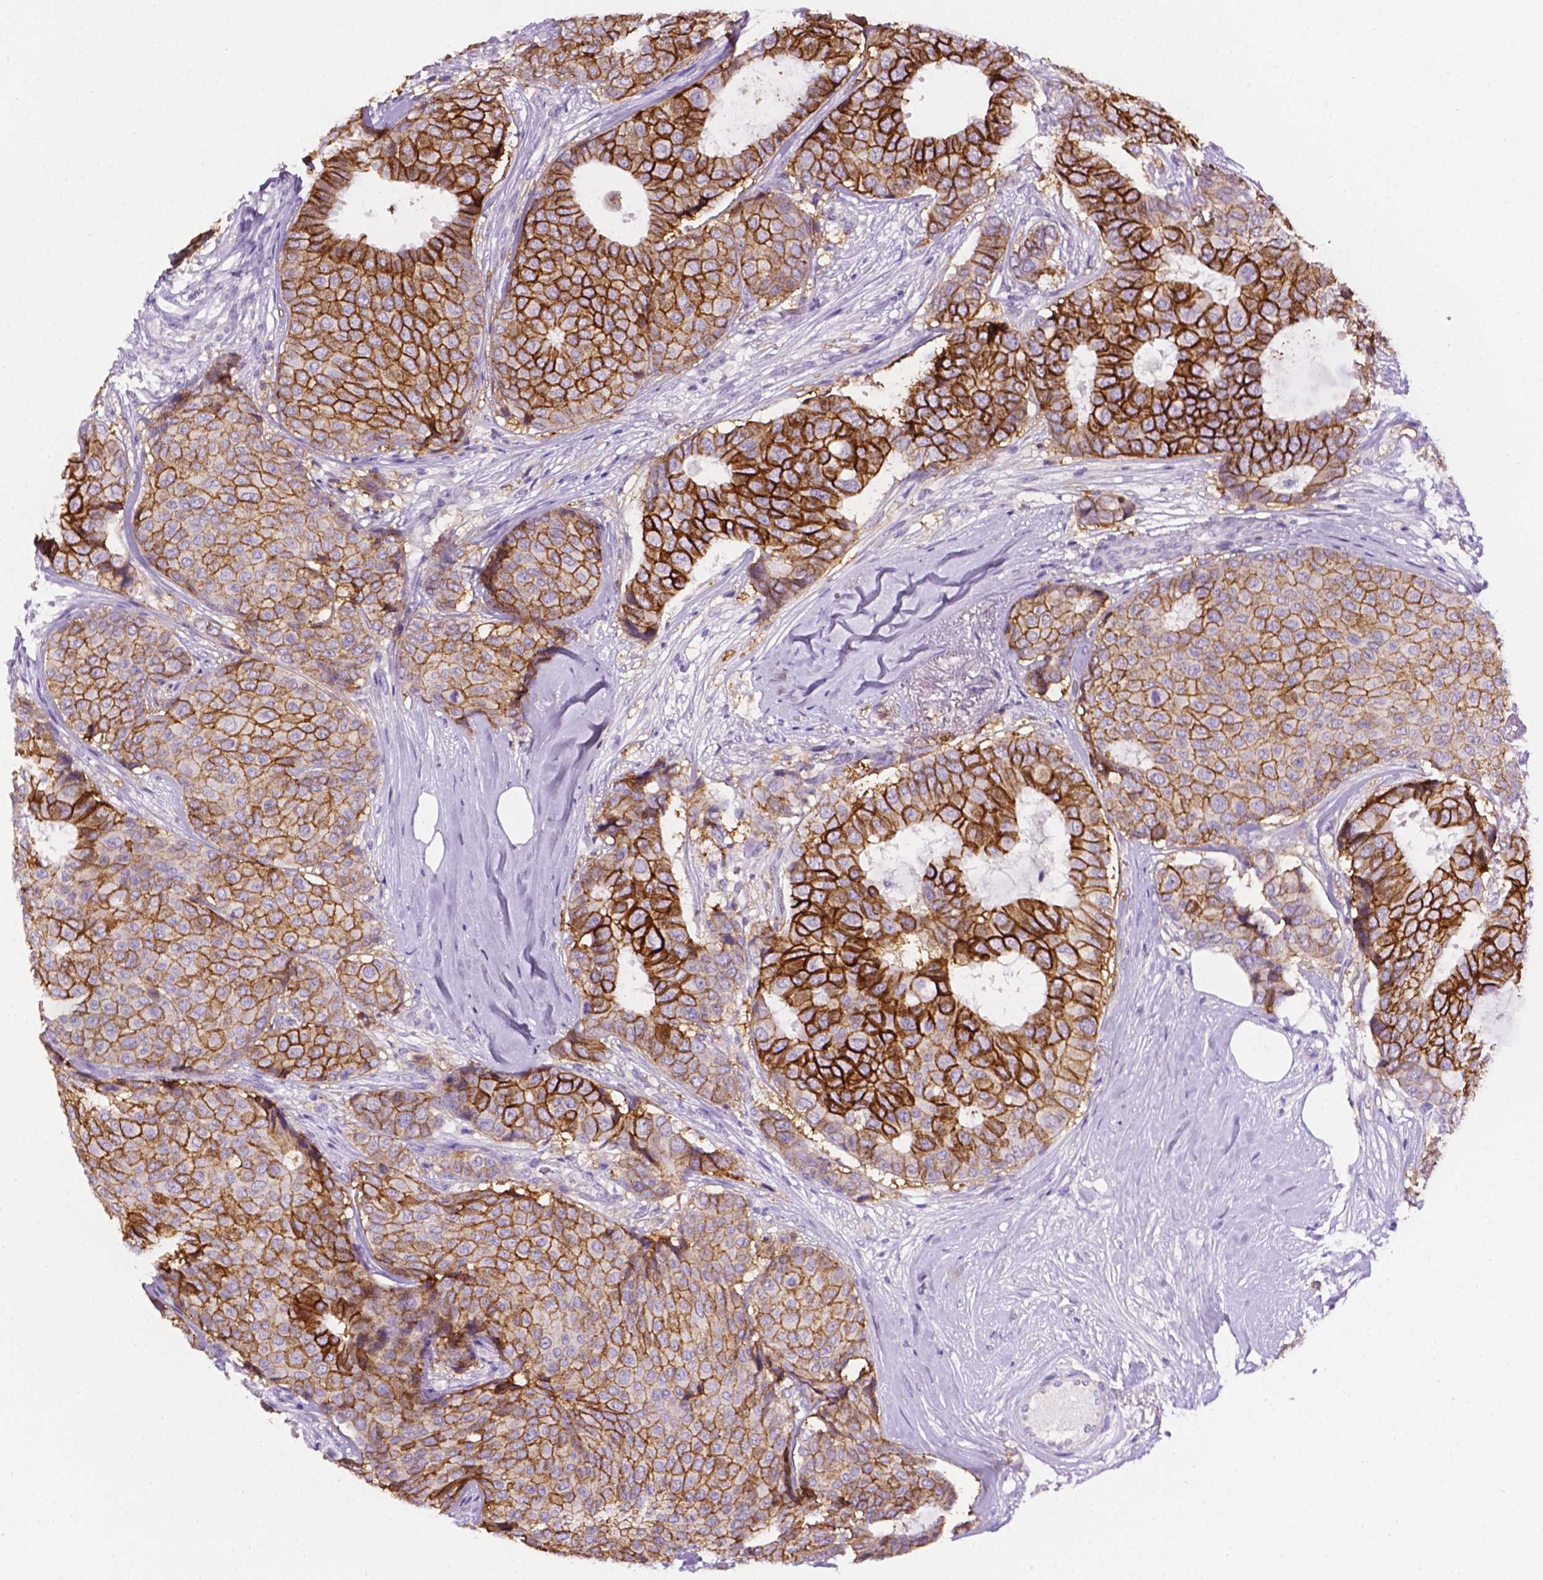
{"staining": {"intensity": "strong", "quantity": ">75%", "location": "cytoplasmic/membranous"}, "tissue": "breast cancer", "cell_type": "Tumor cells", "image_type": "cancer", "snomed": [{"axis": "morphology", "description": "Duct carcinoma"}, {"axis": "topography", "description": "Breast"}], "caption": "Brown immunohistochemical staining in human breast cancer (intraductal carcinoma) exhibits strong cytoplasmic/membranous staining in approximately >75% of tumor cells.", "gene": "TACSTD2", "patient": {"sex": "female", "age": 75}}